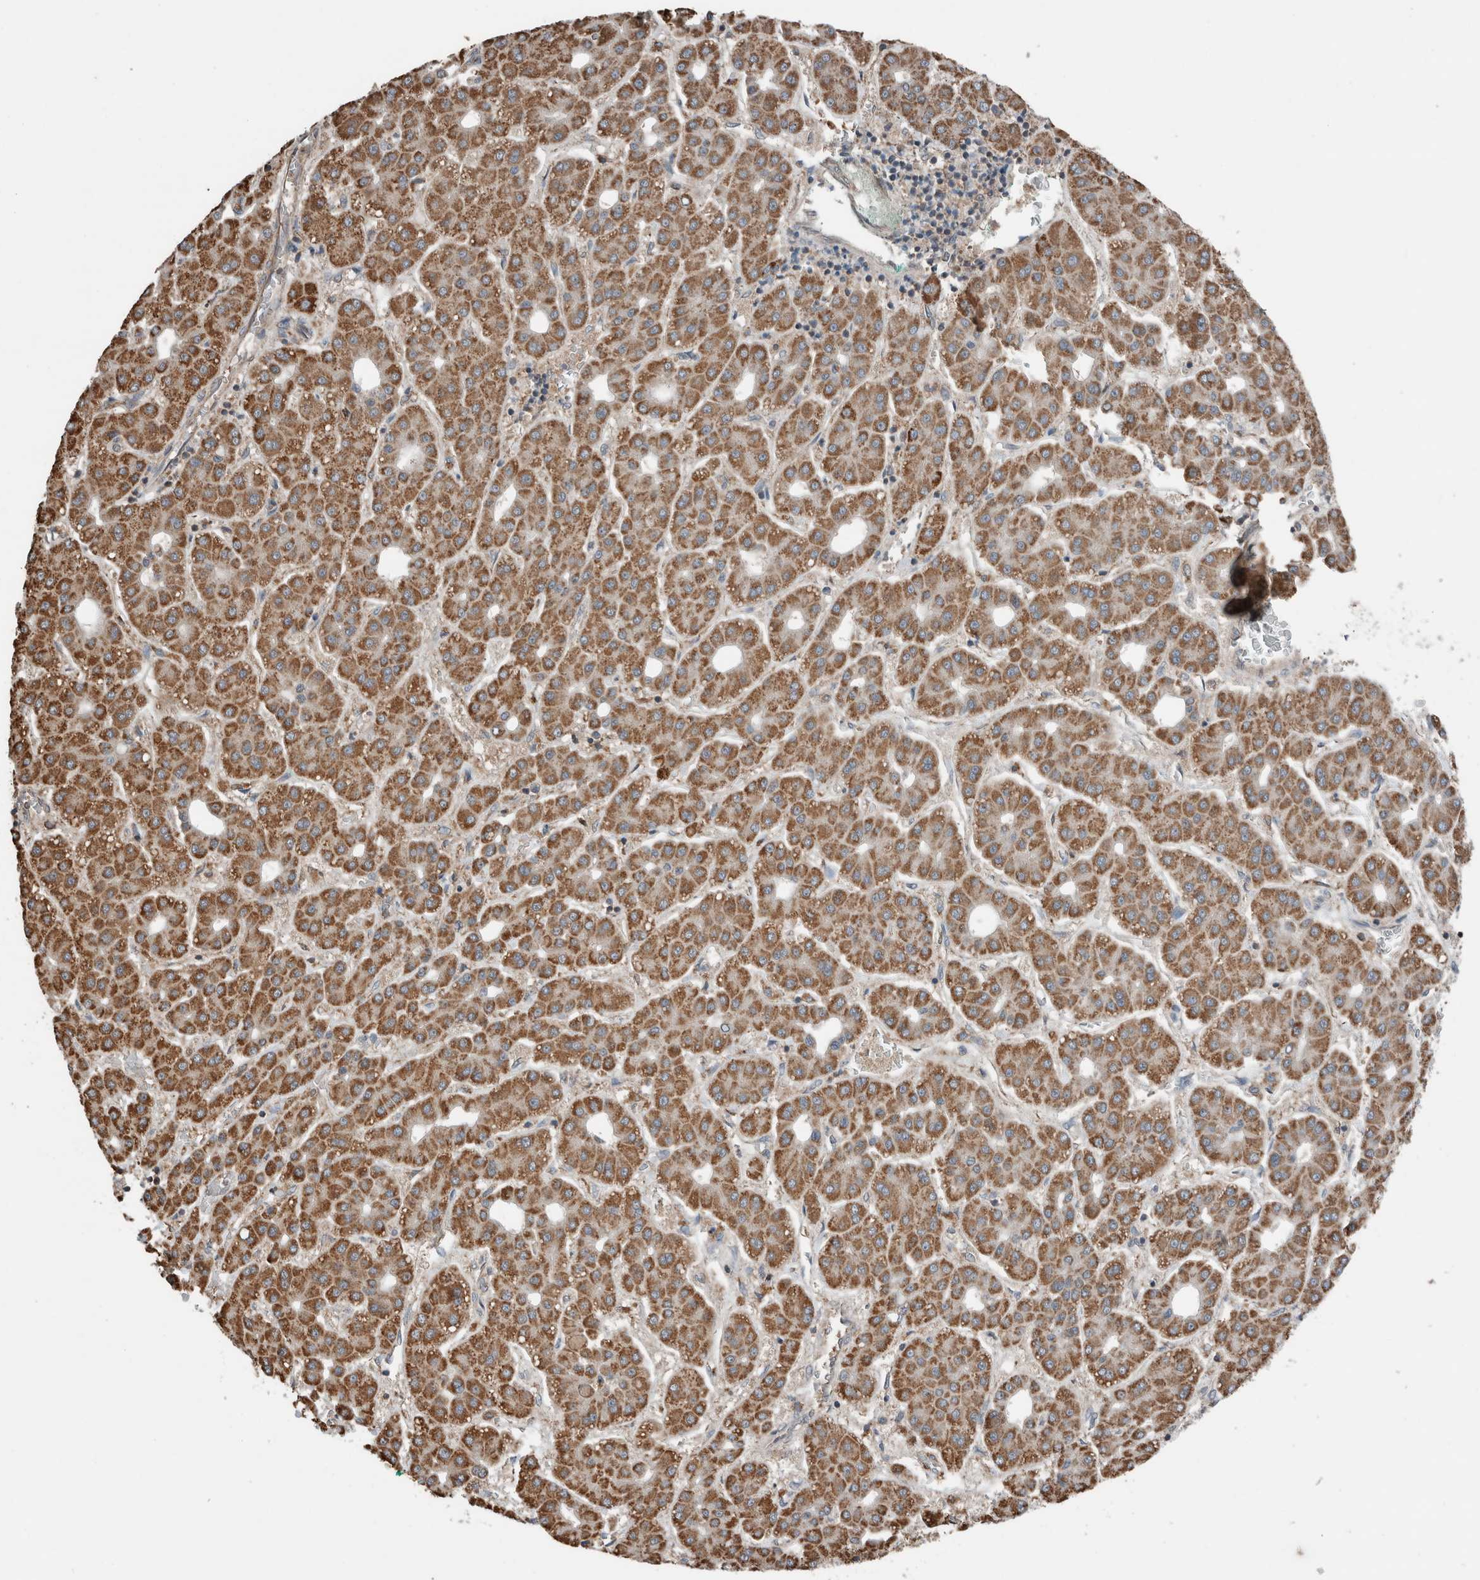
{"staining": {"intensity": "moderate", "quantity": ">75%", "location": "cytoplasmic/membranous"}, "tissue": "liver cancer", "cell_type": "Tumor cells", "image_type": "cancer", "snomed": [{"axis": "morphology", "description": "Carcinoma, Hepatocellular, NOS"}, {"axis": "topography", "description": "Liver"}], "caption": "Liver cancer stained for a protein reveals moderate cytoplasmic/membranous positivity in tumor cells. Nuclei are stained in blue.", "gene": "KLK14", "patient": {"sex": "male", "age": 65}}